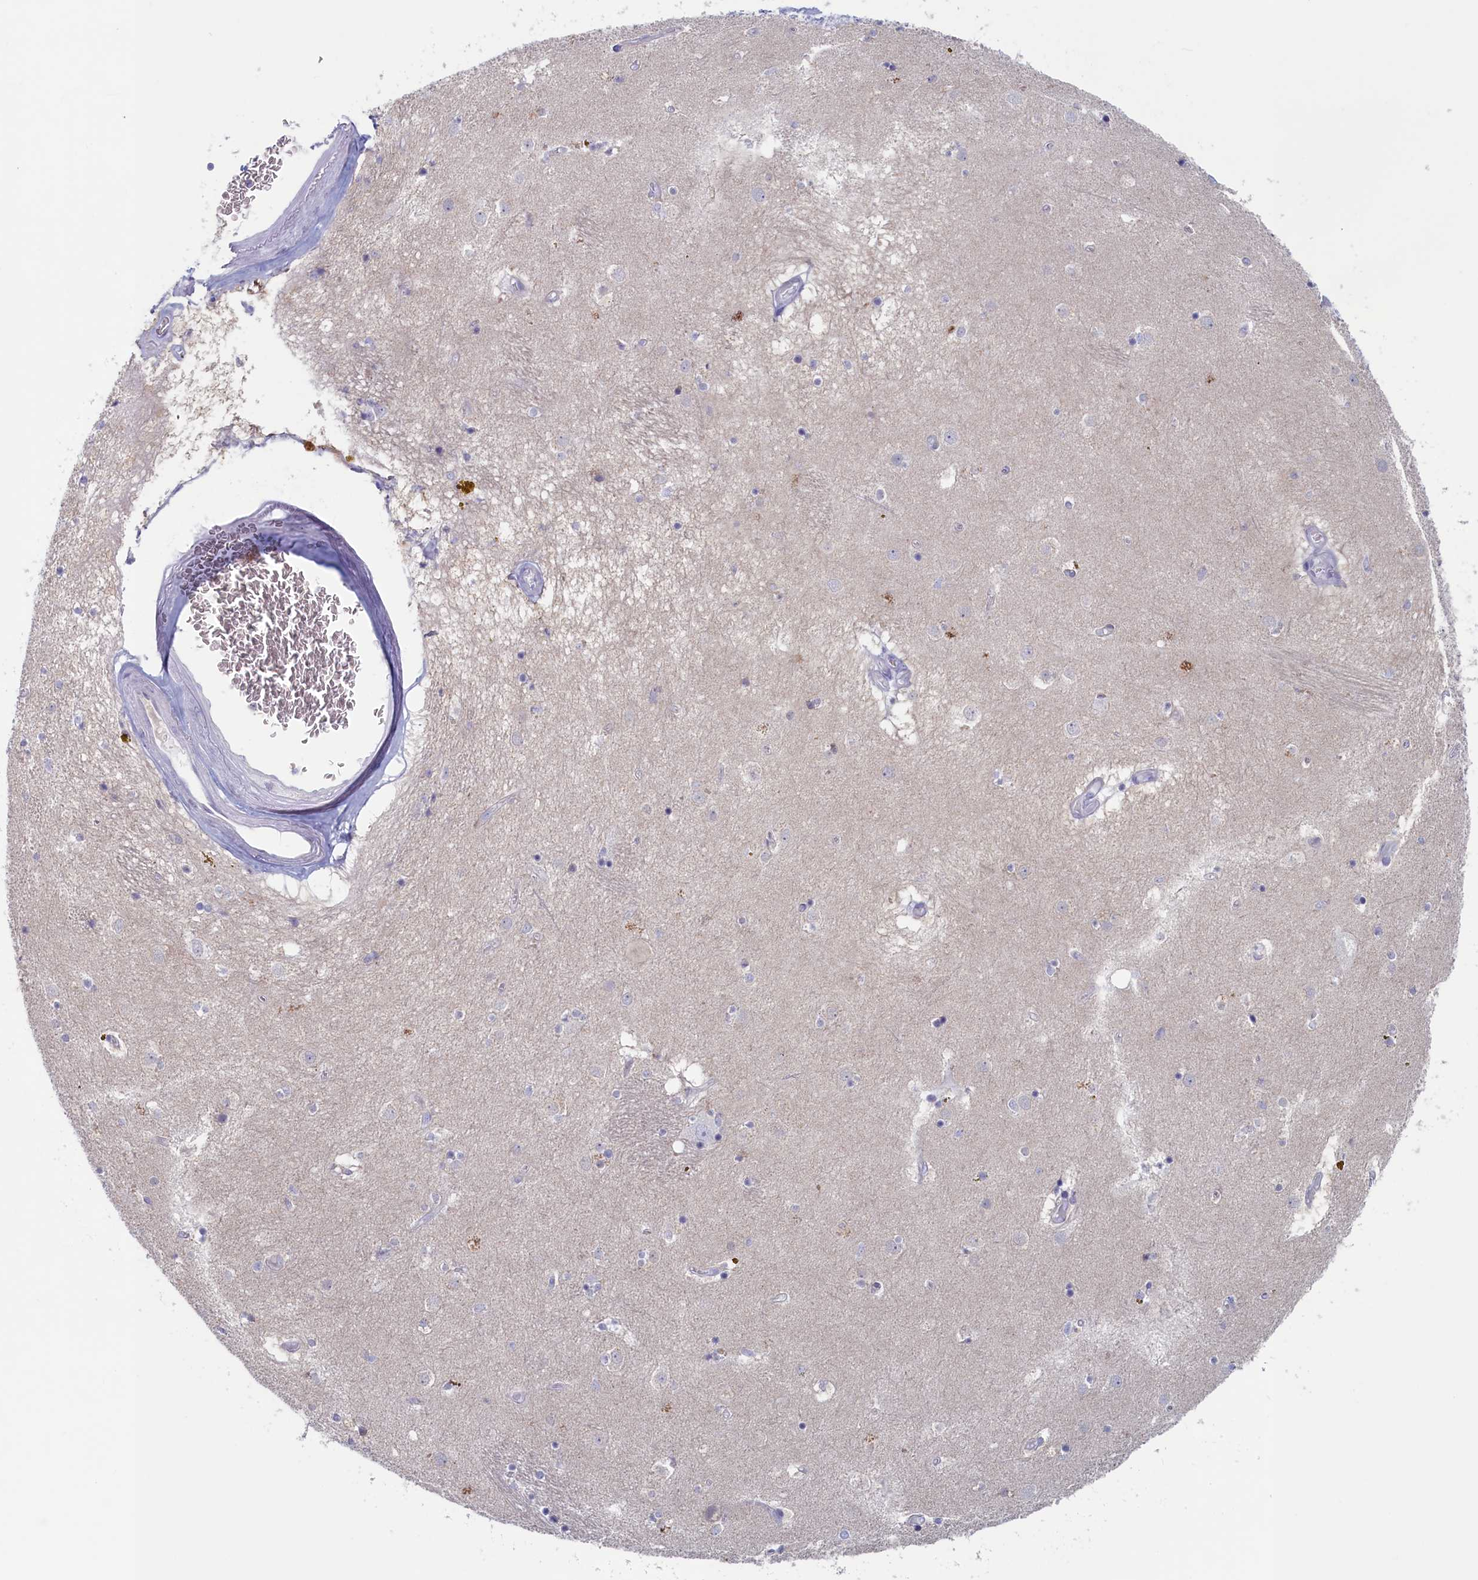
{"staining": {"intensity": "negative", "quantity": "none", "location": "none"}, "tissue": "caudate", "cell_type": "Glial cells", "image_type": "normal", "snomed": [{"axis": "morphology", "description": "Normal tissue, NOS"}, {"axis": "topography", "description": "Lateral ventricle wall"}], "caption": "High magnification brightfield microscopy of unremarkable caudate stained with DAB (3,3'-diaminobenzidine) (brown) and counterstained with hematoxylin (blue): glial cells show no significant staining. The staining is performed using DAB brown chromogen with nuclei counter-stained in using hematoxylin.", "gene": "WDR76", "patient": {"sex": "male", "age": 70}}